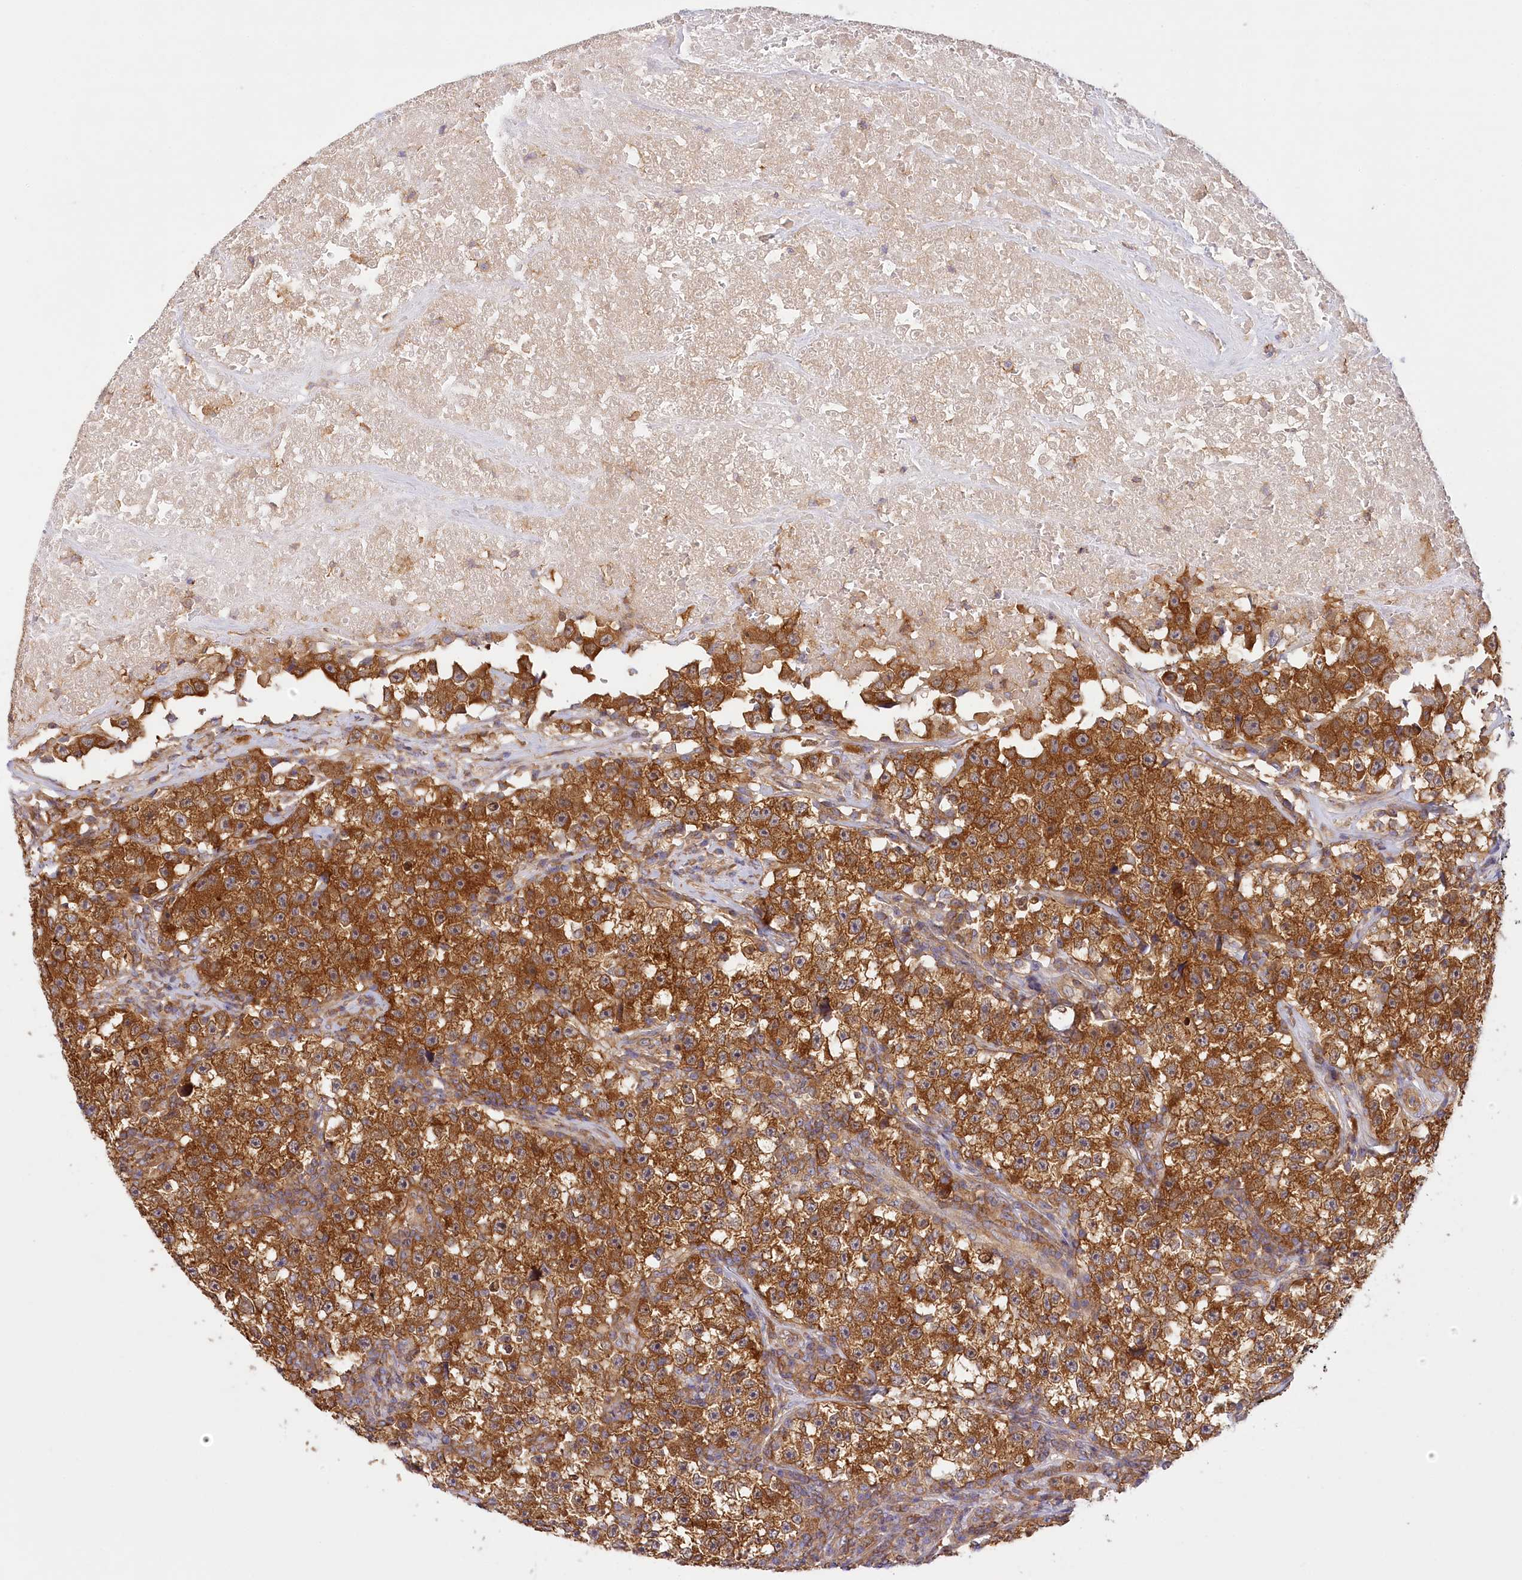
{"staining": {"intensity": "strong", "quantity": ">75%", "location": "cytoplasmic/membranous"}, "tissue": "testis cancer", "cell_type": "Tumor cells", "image_type": "cancer", "snomed": [{"axis": "morphology", "description": "Seminoma, NOS"}, {"axis": "topography", "description": "Testis"}], "caption": "Immunohistochemistry (IHC) (DAB (3,3'-diaminobenzidine)) staining of testis seminoma exhibits strong cytoplasmic/membranous protein positivity in about >75% of tumor cells.", "gene": "UMPS", "patient": {"sex": "male", "age": 22}}